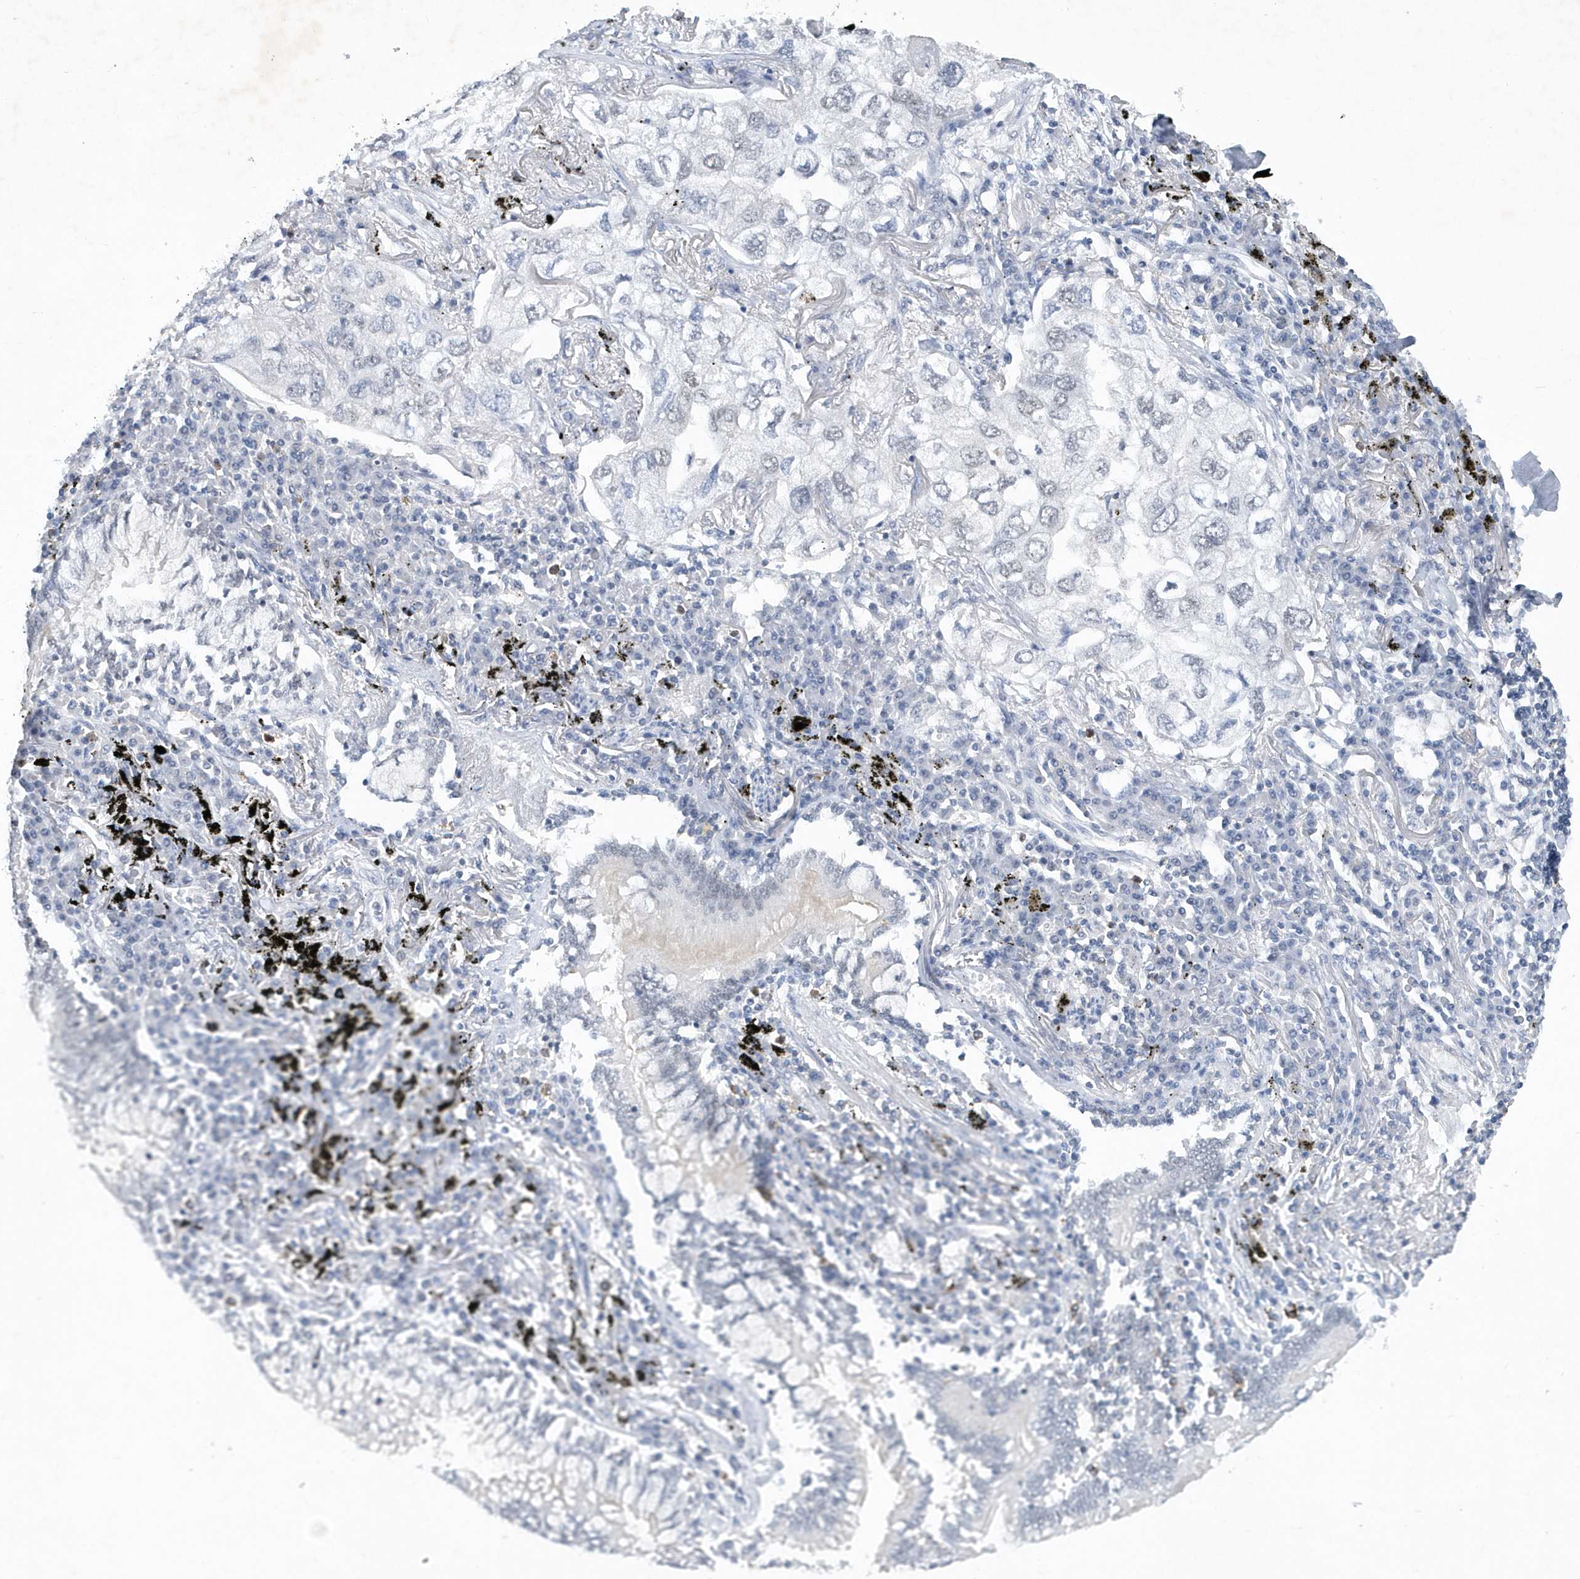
{"staining": {"intensity": "negative", "quantity": "none", "location": "none"}, "tissue": "lung cancer", "cell_type": "Tumor cells", "image_type": "cancer", "snomed": [{"axis": "morphology", "description": "Adenocarcinoma, NOS"}, {"axis": "topography", "description": "Lung"}], "caption": "Tumor cells are negative for protein expression in human adenocarcinoma (lung).", "gene": "SRGAP3", "patient": {"sex": "male", "age": 65}}